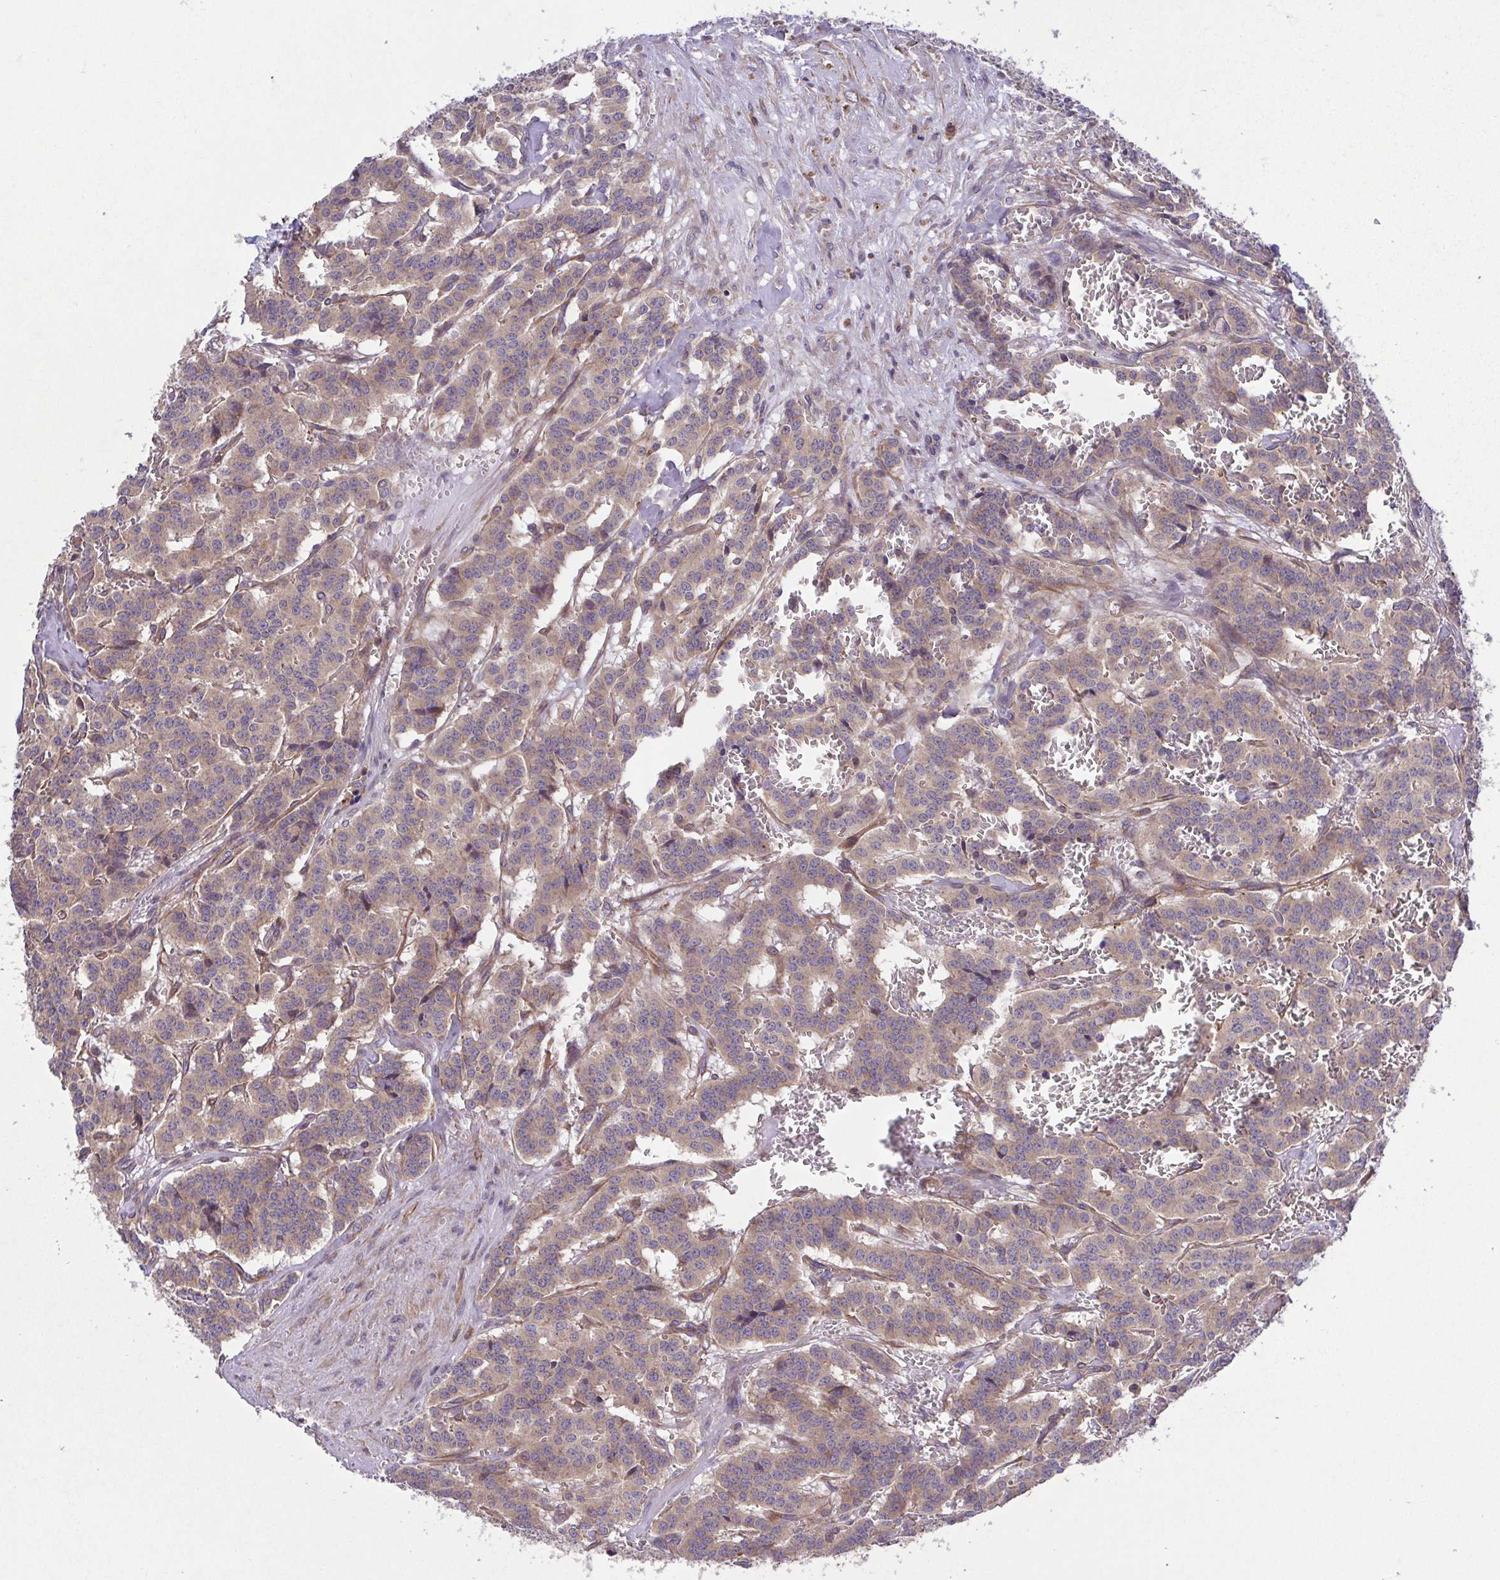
{"staining": {"intensity": "weak", "quantity": "25%-75%", "location": "cytoplasmic/membranous"}, "tissue": "carcinoid", "cell_type": "Tumor cells", "image_type": "cancer", "snomed": [{"axis": "morphology", "description": "Normal tissue, NOS"}, {"axis": "morphology", "description": "Carcinoid, malignant, NOS"}, {"axis": "topography", "description": "Lung"}], "caption": "Immunohistochemistry photomicrograph of human malignant carcinoid stained for a protein (brown), which shows low levels of weak cytoplasmic/membranous staining in approximately 25%-75% of tumor cells.", "gene": "IDE", "patient": {"sex": "female", "age": 46}}